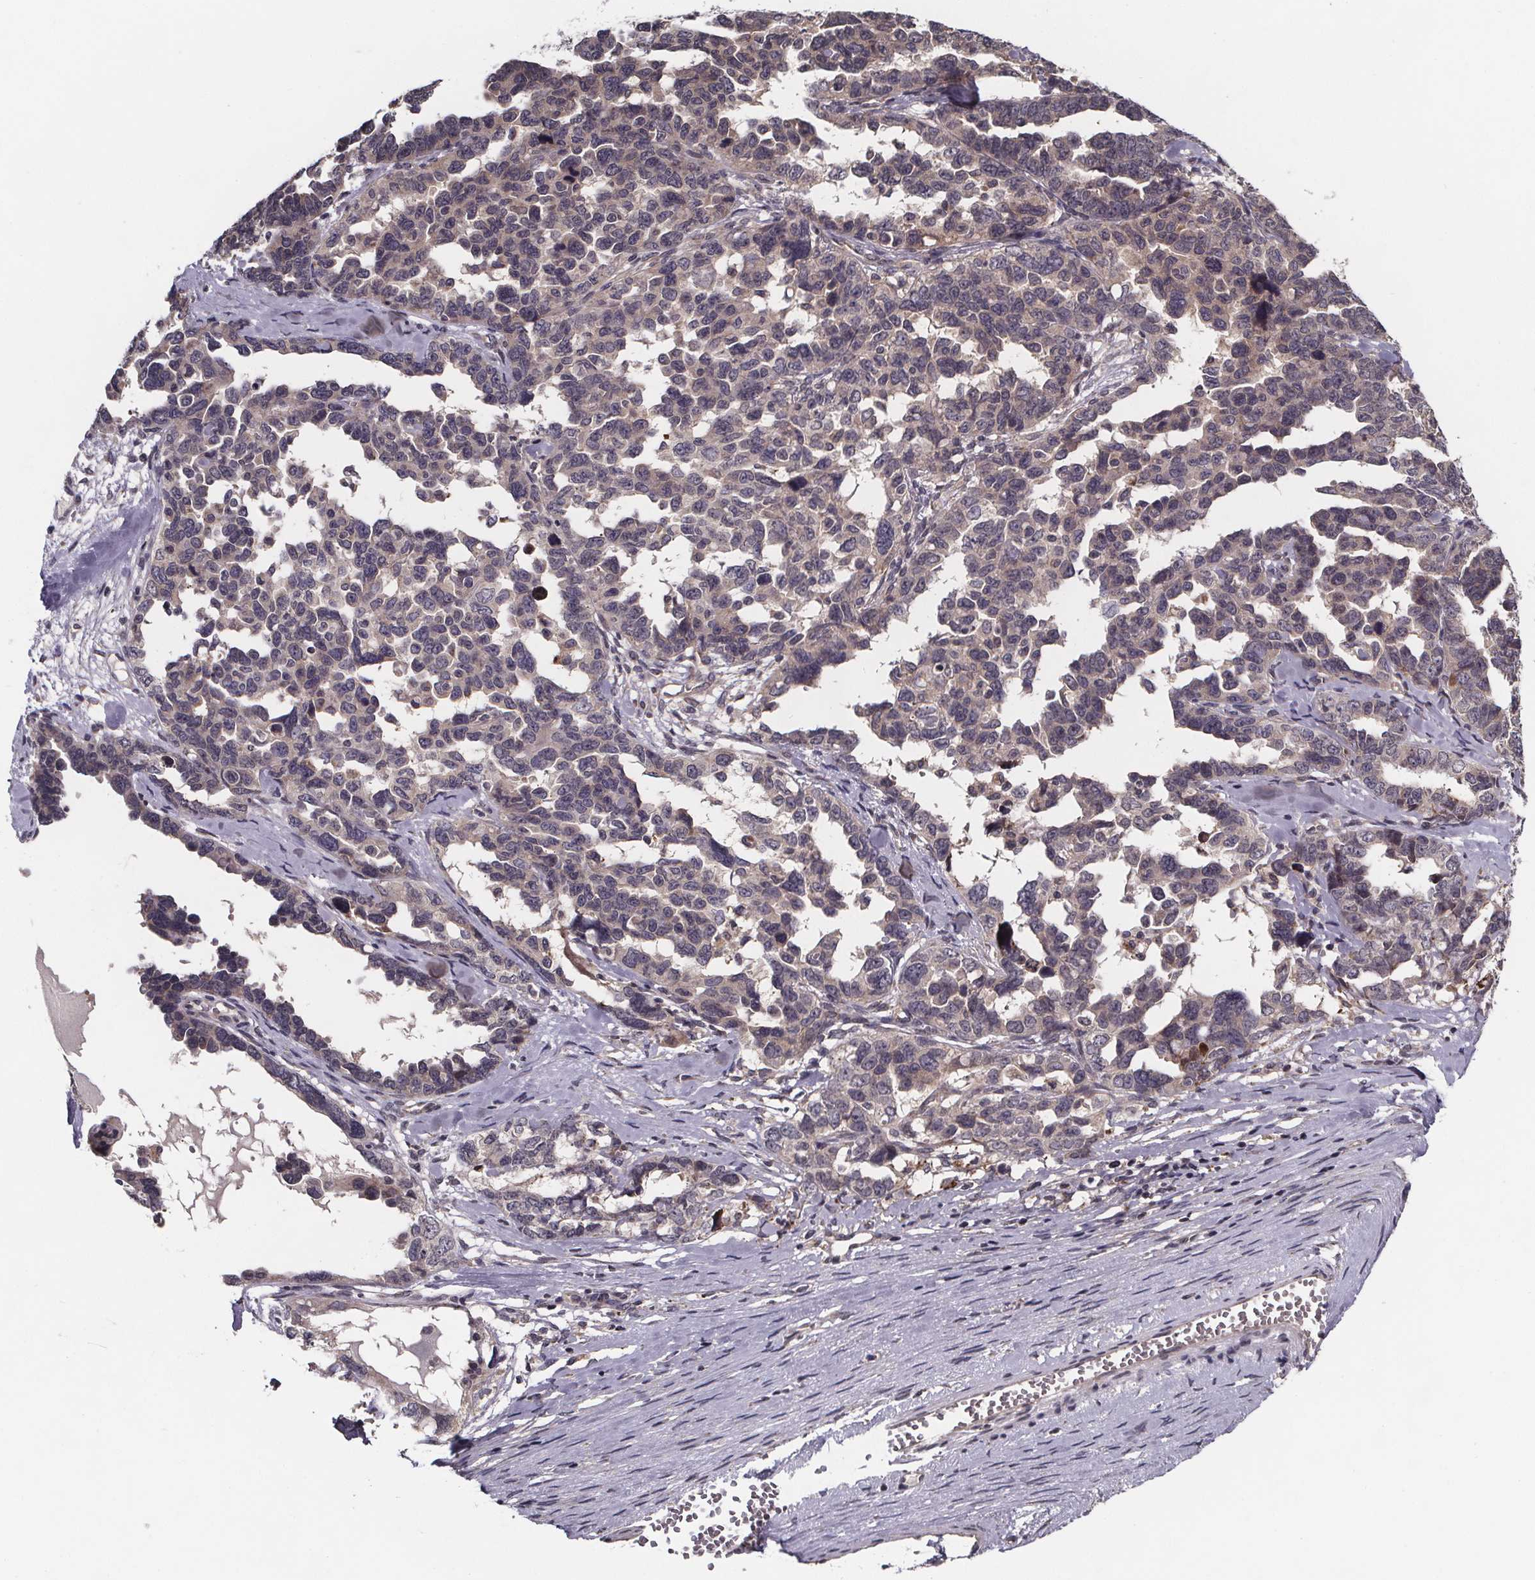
{"staining": {"intensity": "weak", "quantity": ">75%", "location": "cytoplasmic/membranous"}, "tissue": "ovarian cancer", "cell_type": "Tumor cells", "image_type": "cancer", "snomed": [{"axis": "morphology", "description": "Cystadenocarcinoma, serous, NOS"}, {"axis": "topography", "description": "Ovary"}], "caption": "Ovarian cancer stained for a protein reveals weak cytoplasmic/membranous positivity in tumor cells. The protein is shown in brown color, while the nuclei are stained blue.", "gene": "SAT1", "patient": {"sex": "female", "age": 69}}